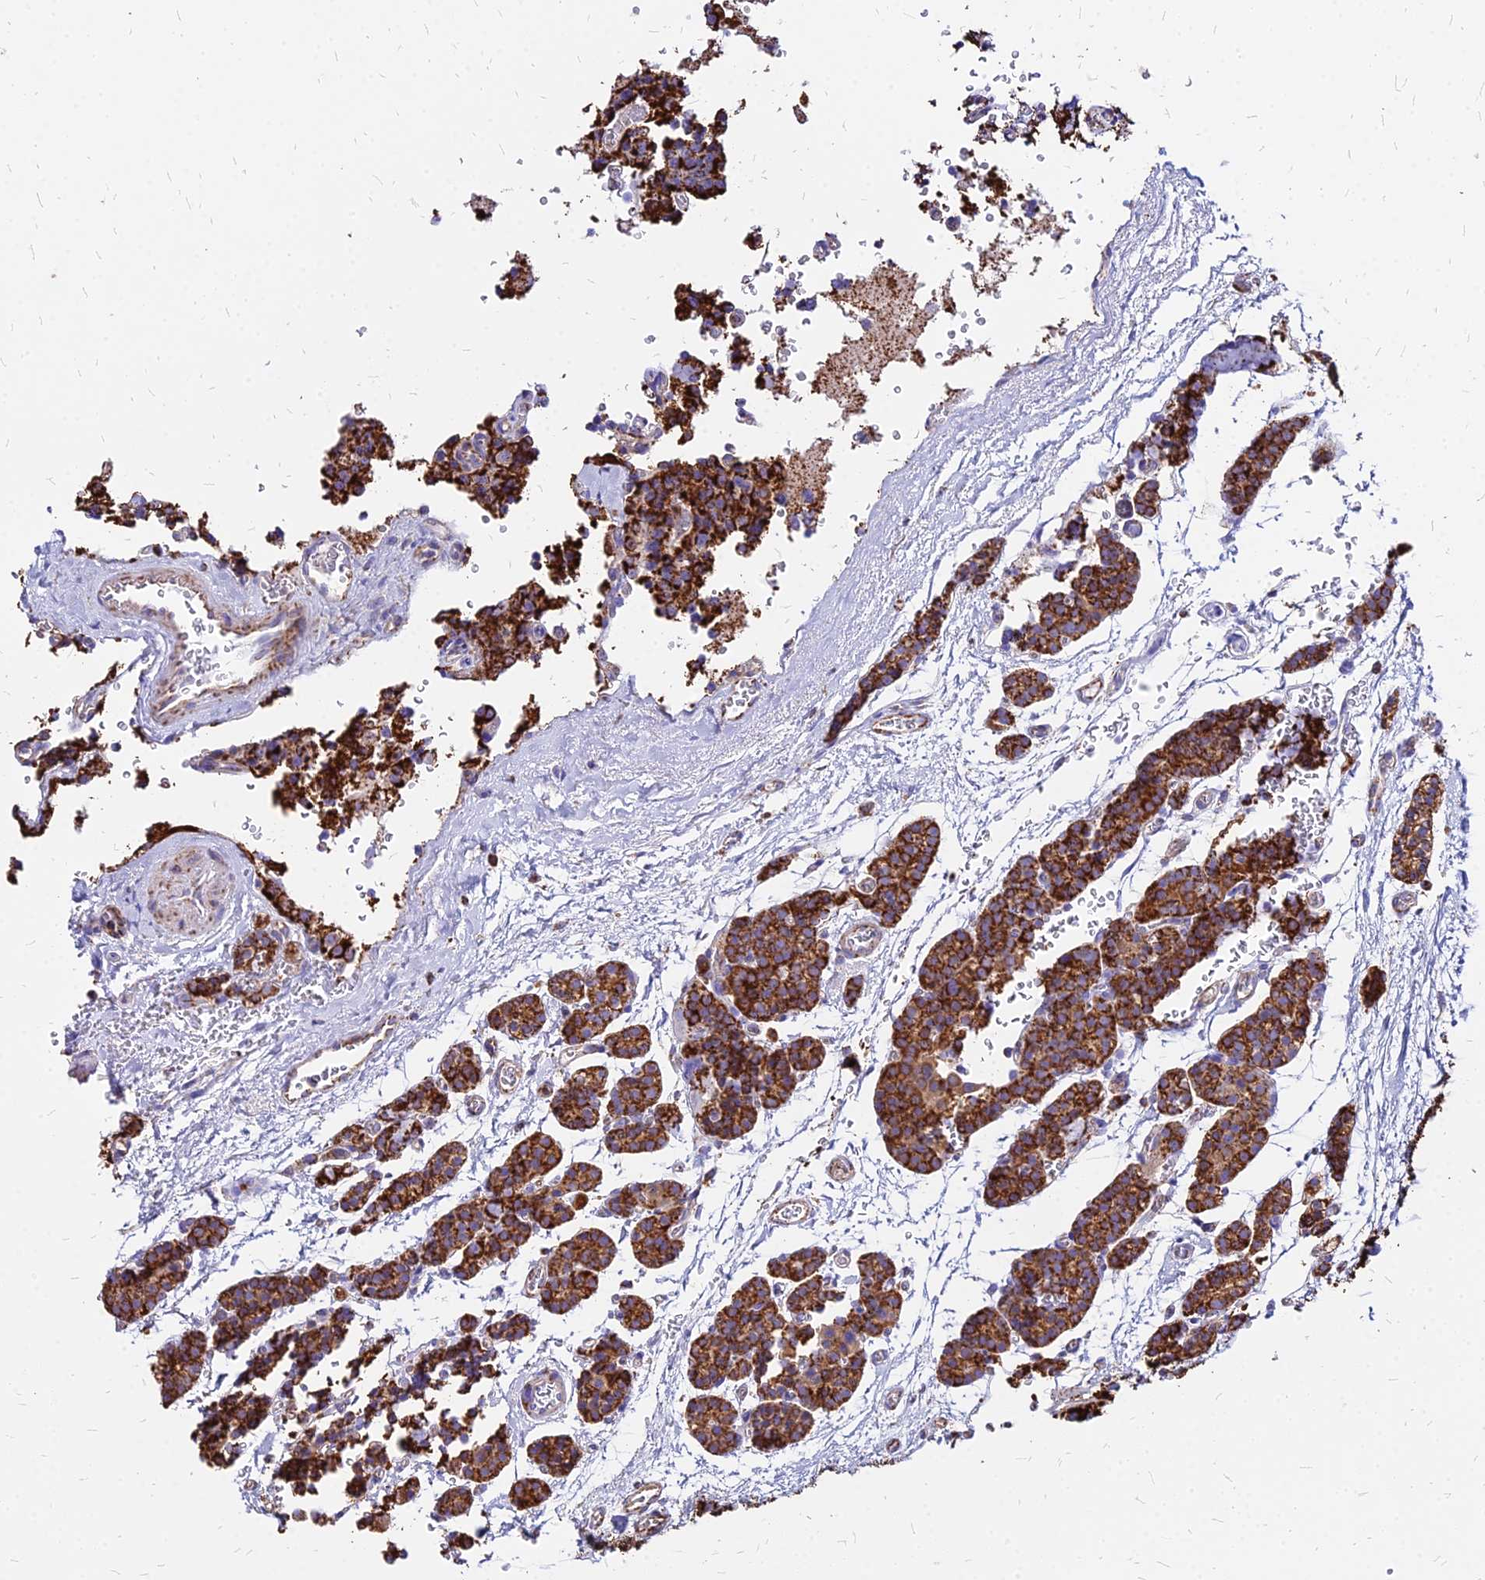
{"staining": {"intensity": "strong", "quantity": ">75%", "location": "cytoplasmic/membranous"}, "tissue": "parathyroid gland", "cell_type": "Glandular cells", "image_type": "normal", "snomed": [{"axis": "morphology", "description": "Normal tissue, NOS"}, {"axis": "topography", "description": "Parathyroid gland"}], "caption": "The immunohistochemical stain labels strong cytoplasmic/membranous positivity in glandular cells of normal parathyroid gland. (brown staining indicates protein expression, while blue staining denotes nuclei).", "gene": "DLD", "patient": {"sex": "female", "age": 64}}